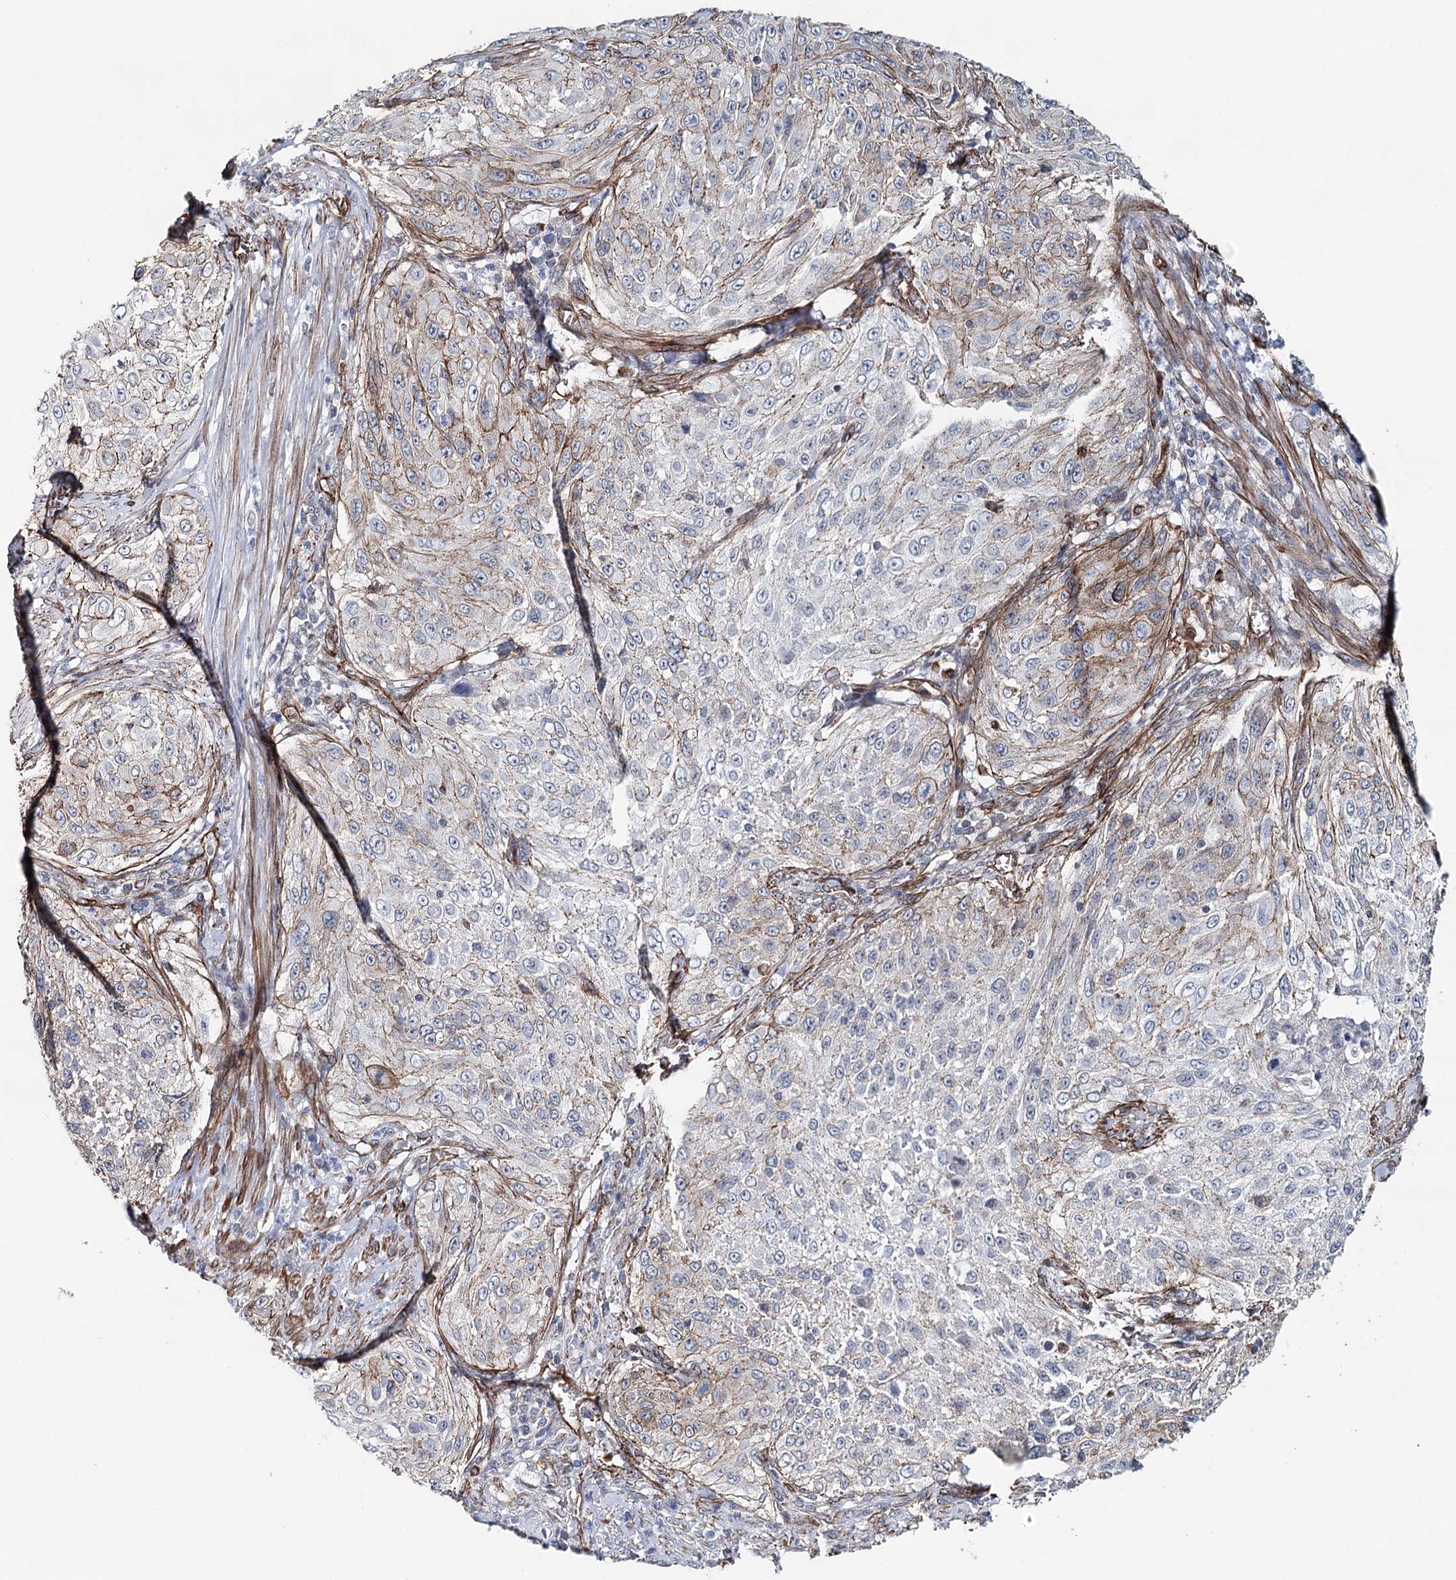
{"staining": {"intensity": "moderate", "quantity": "<25%", "location": "cytoplasmic/membranous"}, "tissue": "cervical cancer", "cell_type": "Tumor cells", "image_type": "cancer", "snomed": [{"axis": "morphology", "description": "Squamous cell carcinoma, NOS"}, {"axis": "topography", "description": "Cervix"}], "caption": "Protein expression analysis of cervical cancer demonstrates moderate cytoplasmic/membranous staining in approximately <25% of tumor cells.", "gene": "SYNPO", "patient": {"sex": "female", "age": 42}}